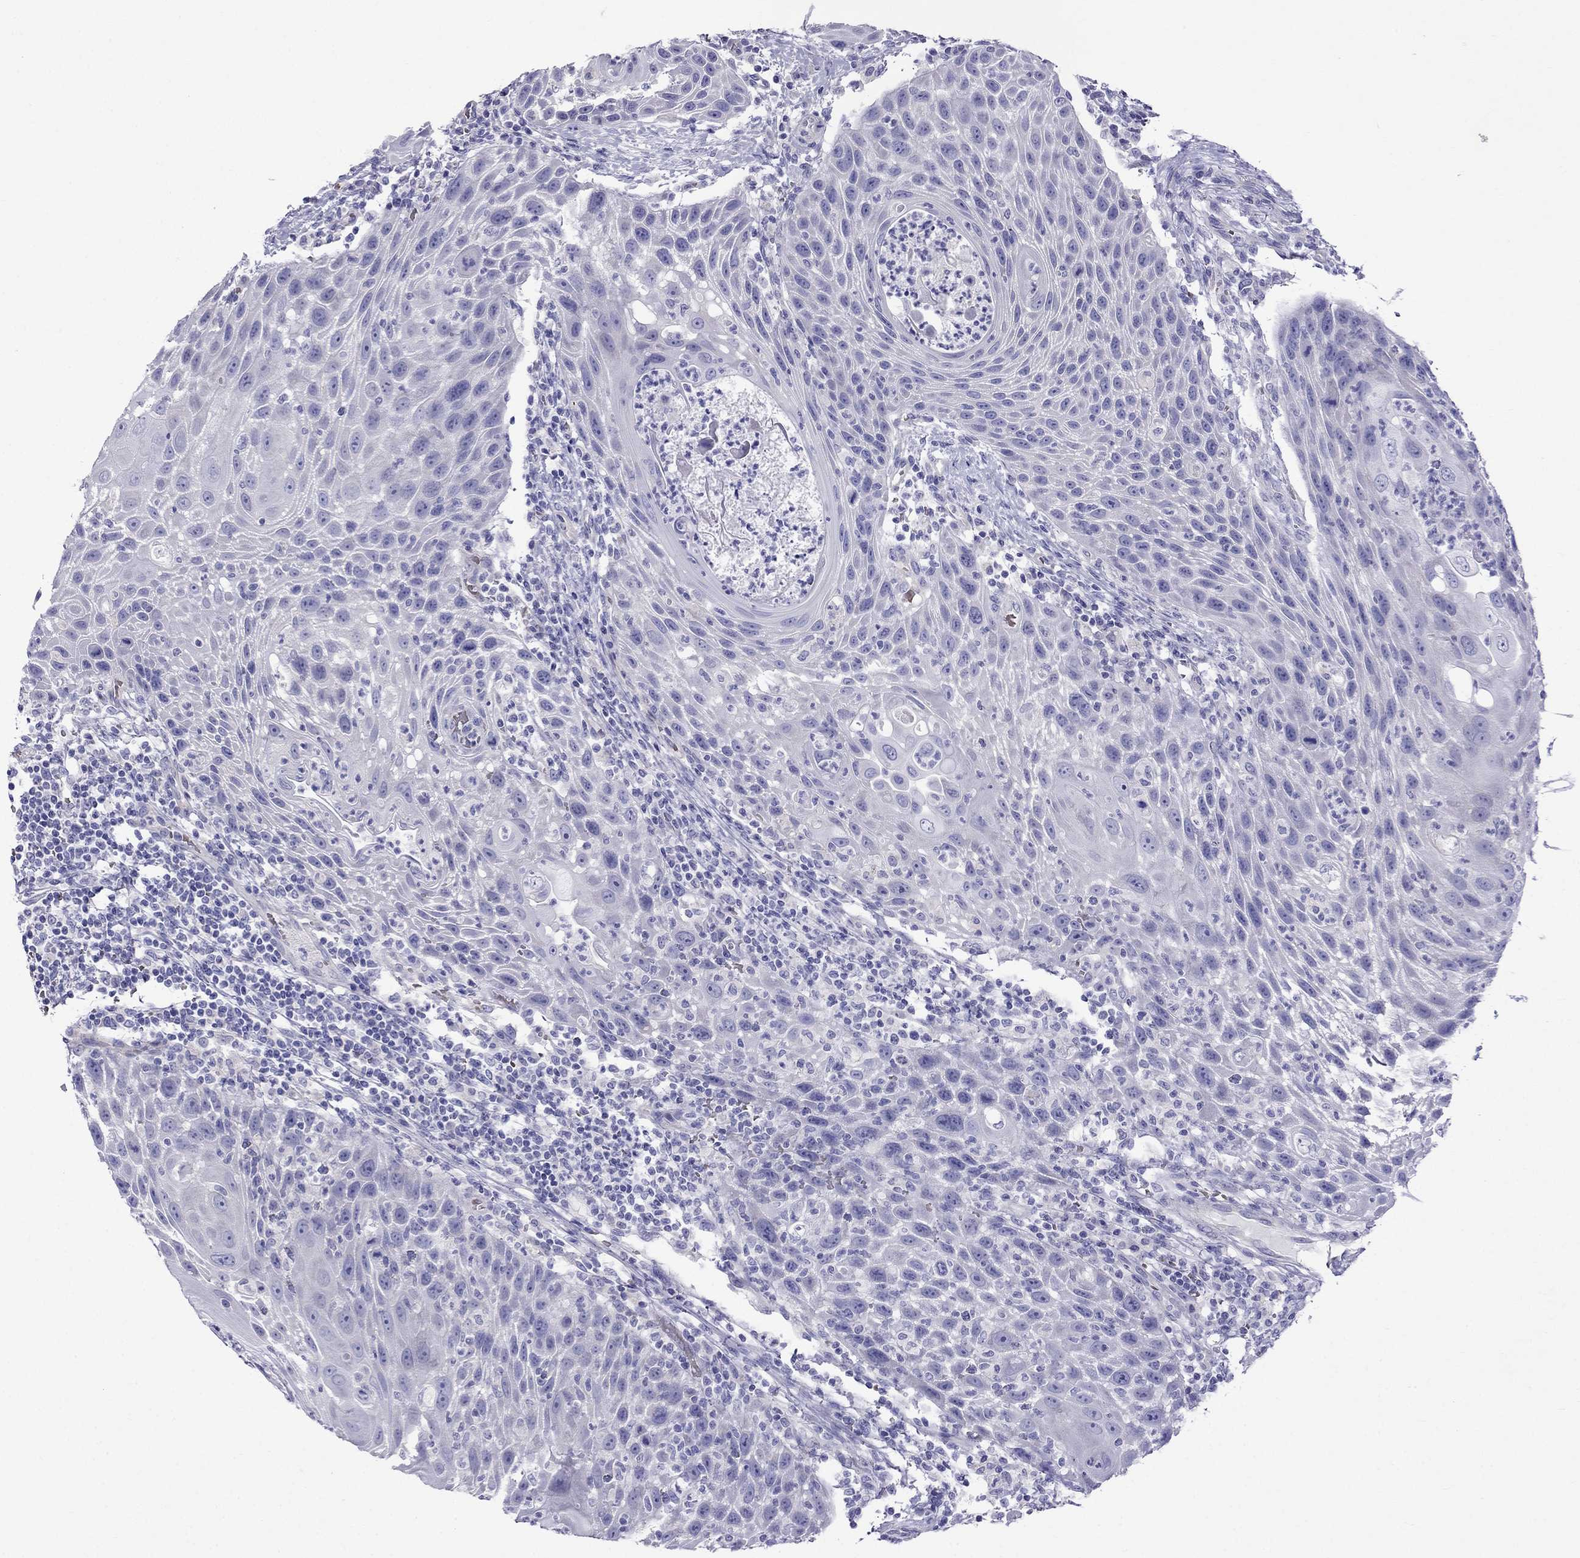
{"staining": {"intensity": "negative", "quantity": "none", "location": "none"}, "tissue": "head and neck cancer", "cell_type": "Tumor cells", "image_type": "cancer", "snomed": [{"axis": "morphology", "description": "Squamous cell carcinoma, NOS"}, {"axis": "topography", "description": "Head-Neck"}], "caption": "Immunohistochemistry (IHC) of human squamous cell carcinoma (head and neck) exhibits no staining in tumor cells.", "gene": "TDRD1", "patient": {"sex": "male", "age": 69}}